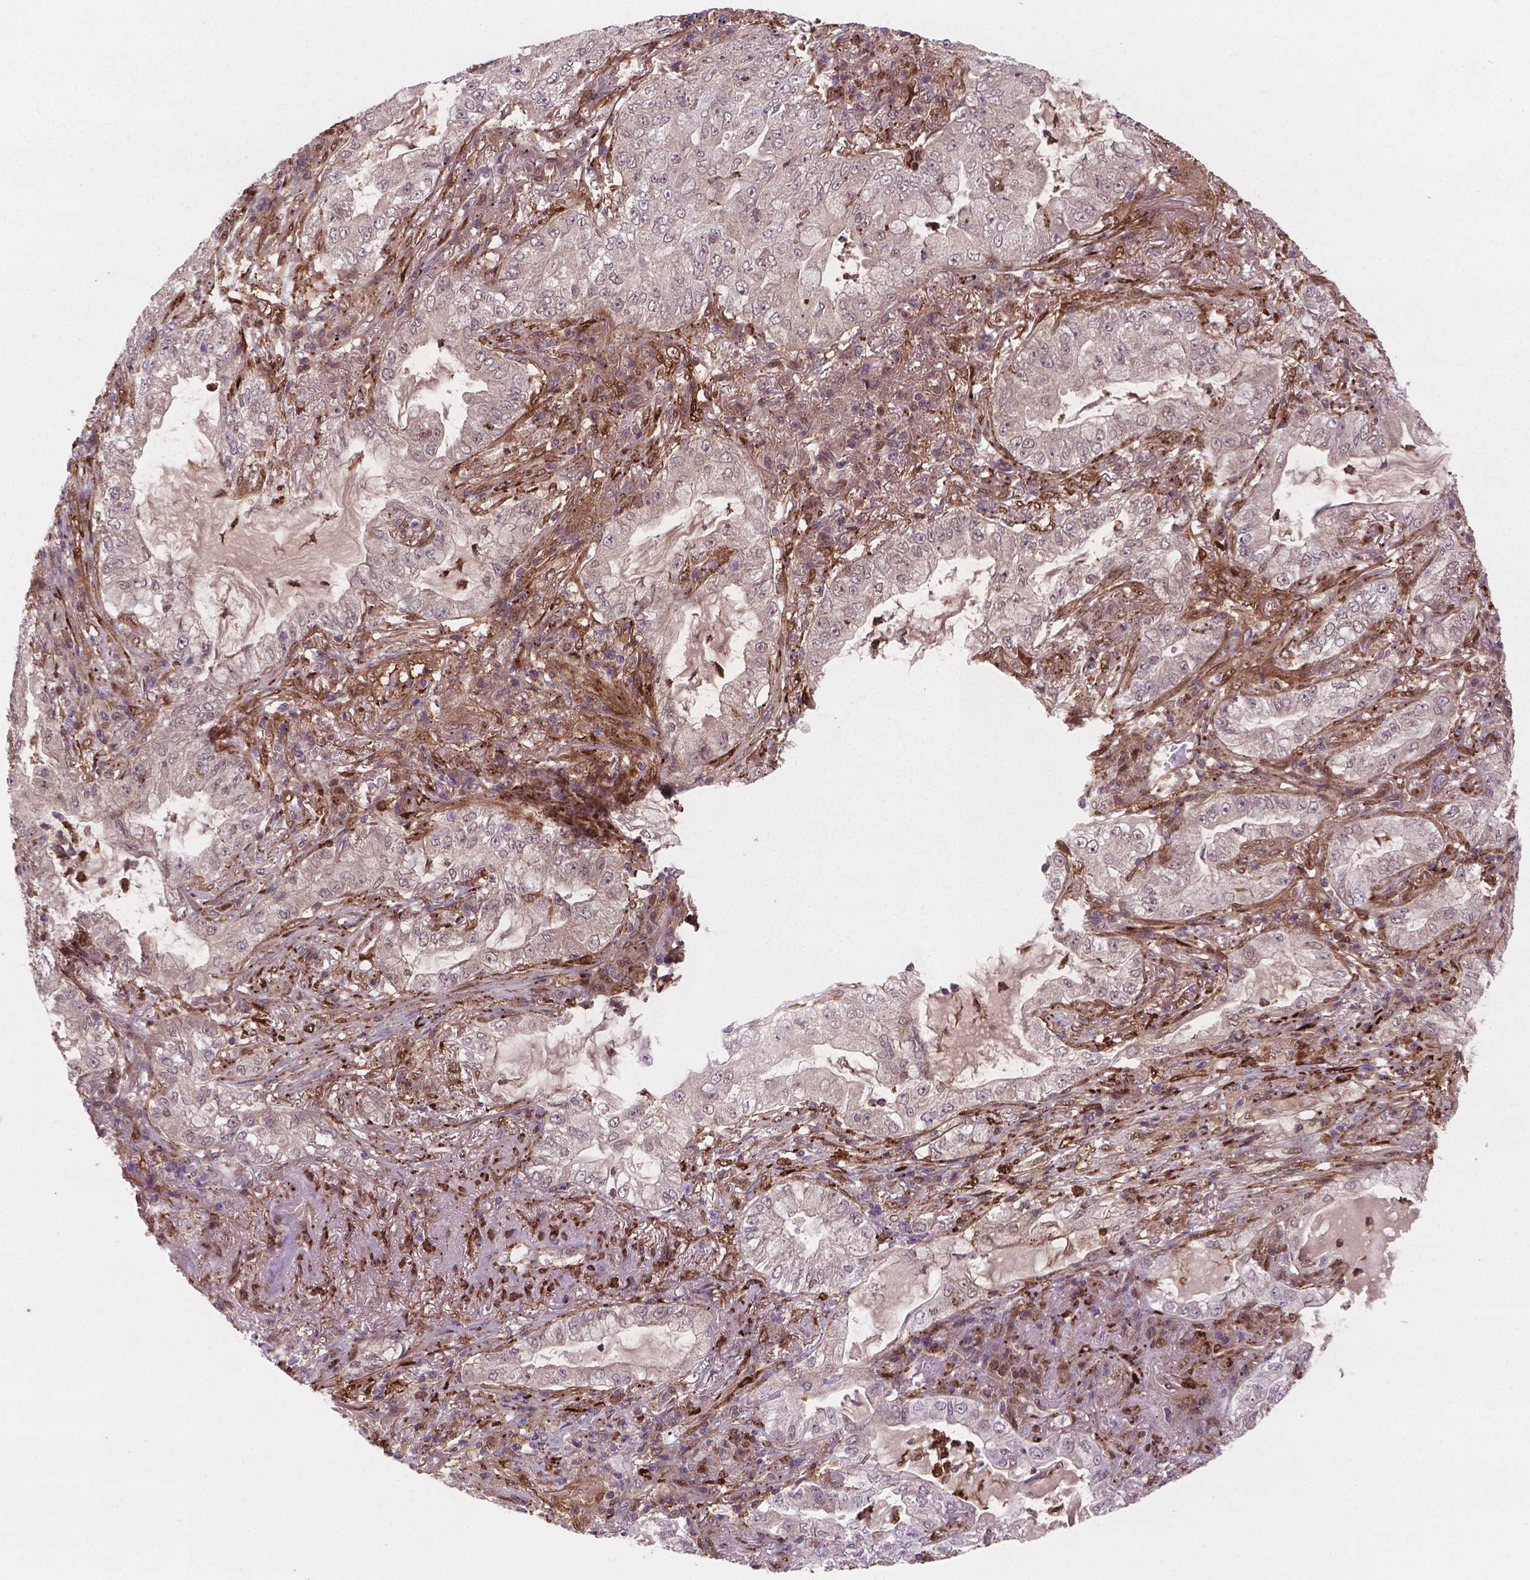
{"staining": {"intensity": "negative", "quantity": "none", "location": "none"}, "tissue": "lung cancer", "cell_type": "Tumor cells", "image_type": "cancer", "snomed": [{"axis": "morphology", "description": "Adenocarcinoma, NOS"}, {"axis": "topography", "description": "Lung"}], "caption": "Tumor cells are negative for brown protein staining in lung cancer. Brightfield microscopy of immunohistochemistry stained with DAB (3,3'-diaminobenzidine) (brown) and hematoxylin (blue), captured at high magnification.", "gene": "PLIN3", "patient": {"sex": "female", "age": 73}}